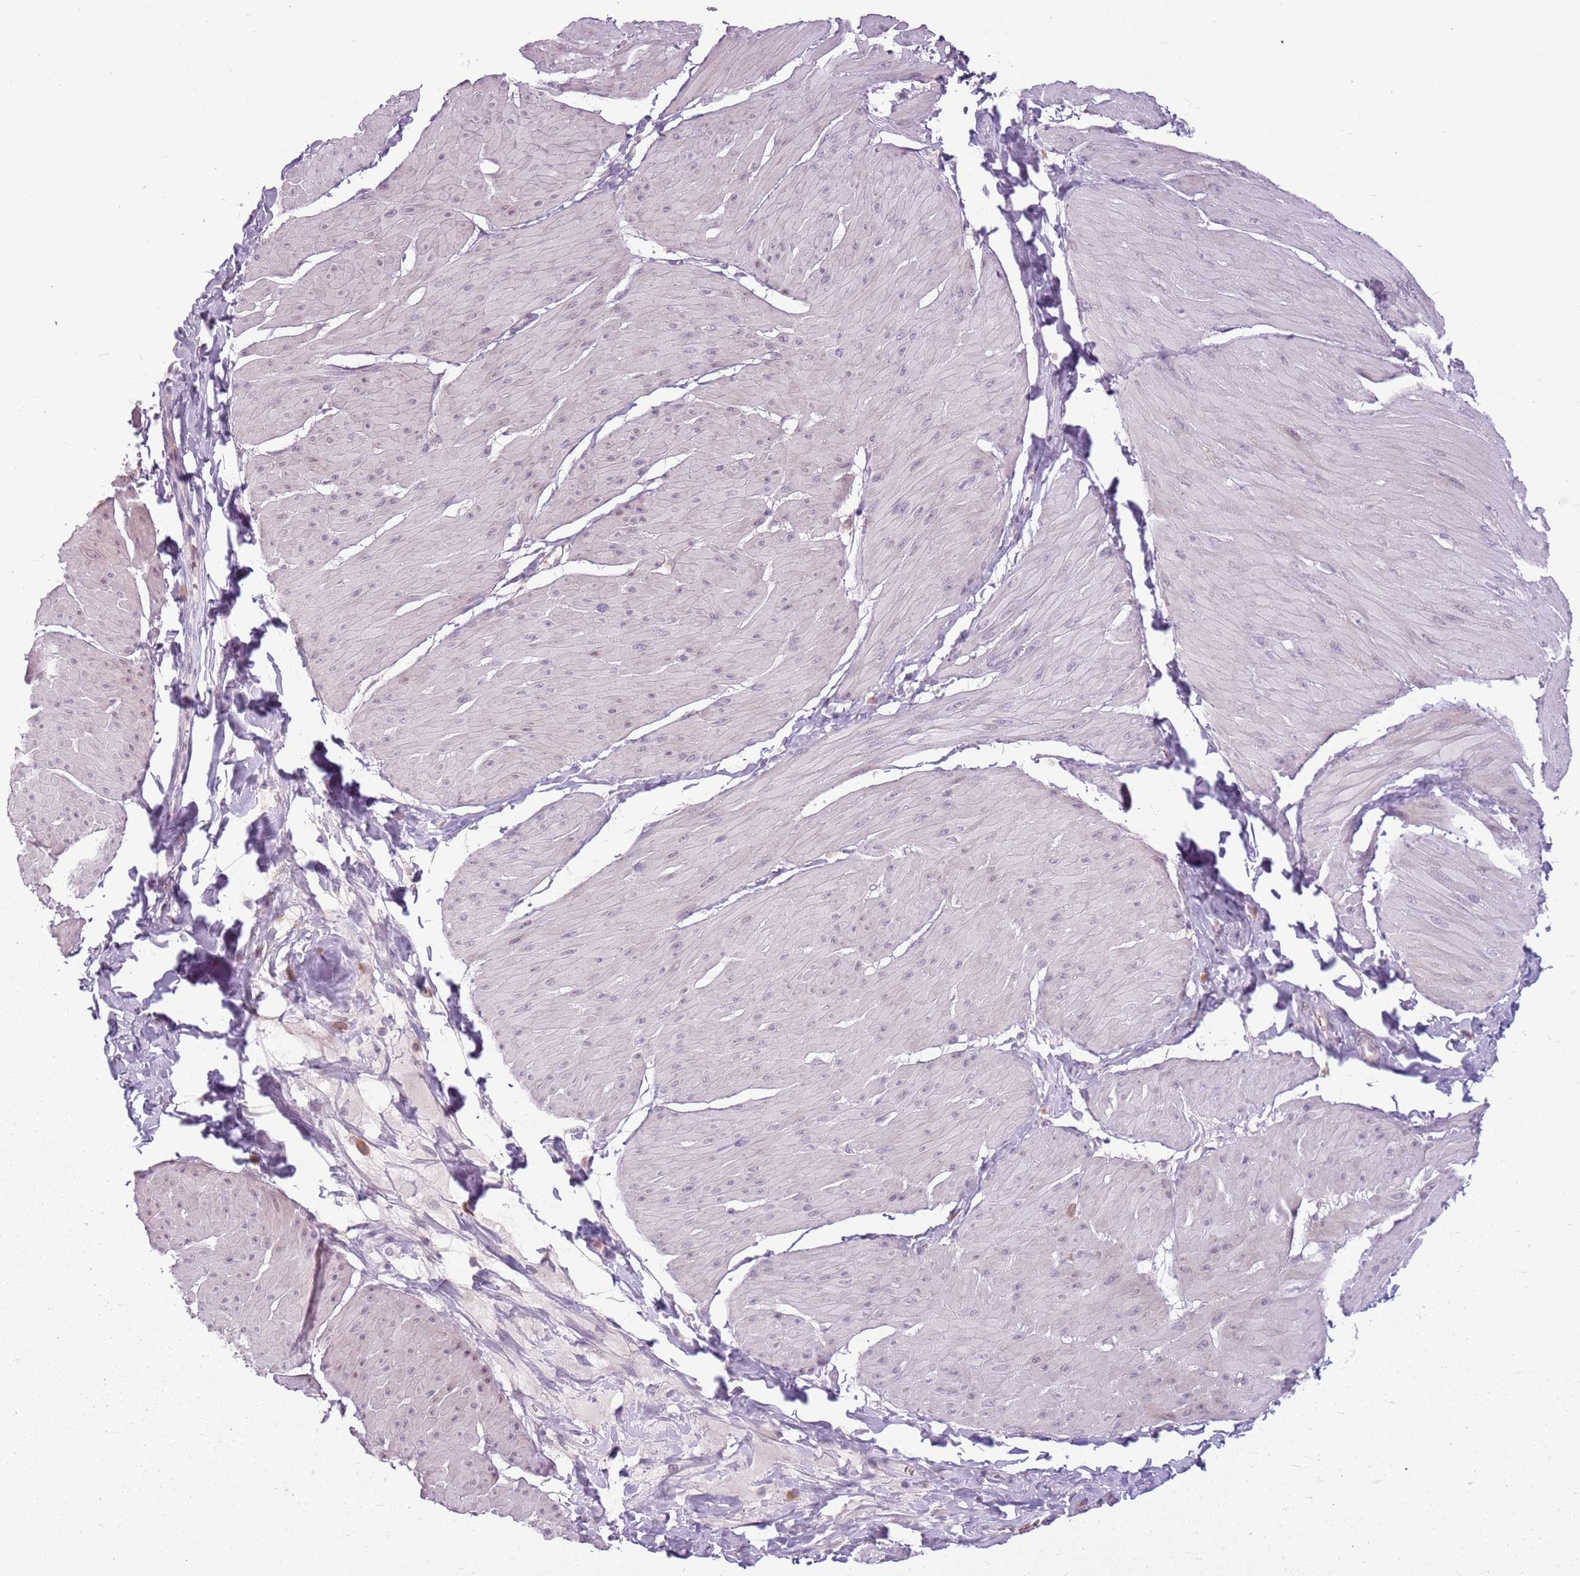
{"staining": {"intensity": "negative", "quantity": "none", "location": "none"}, "tissue": "smooth muscle", "cell_type": "Smooth muscle cells", "image_type": "normal", "snomed": [{"axis": "morphology", "description": "Urothelial carcinoma, High grade"}, {"axis": "topography", "description": "Urinary bladder"}], "caption": "Immunohistochemistry of benign smooth muscle displays no staining in smooth muscle cells. (DAB (3,3'-diaminobenzidine) immunohistochemistry (IHC), high magnification).", "gene": "HSPA14", "patient": {"sex": "male", "age": 46}}